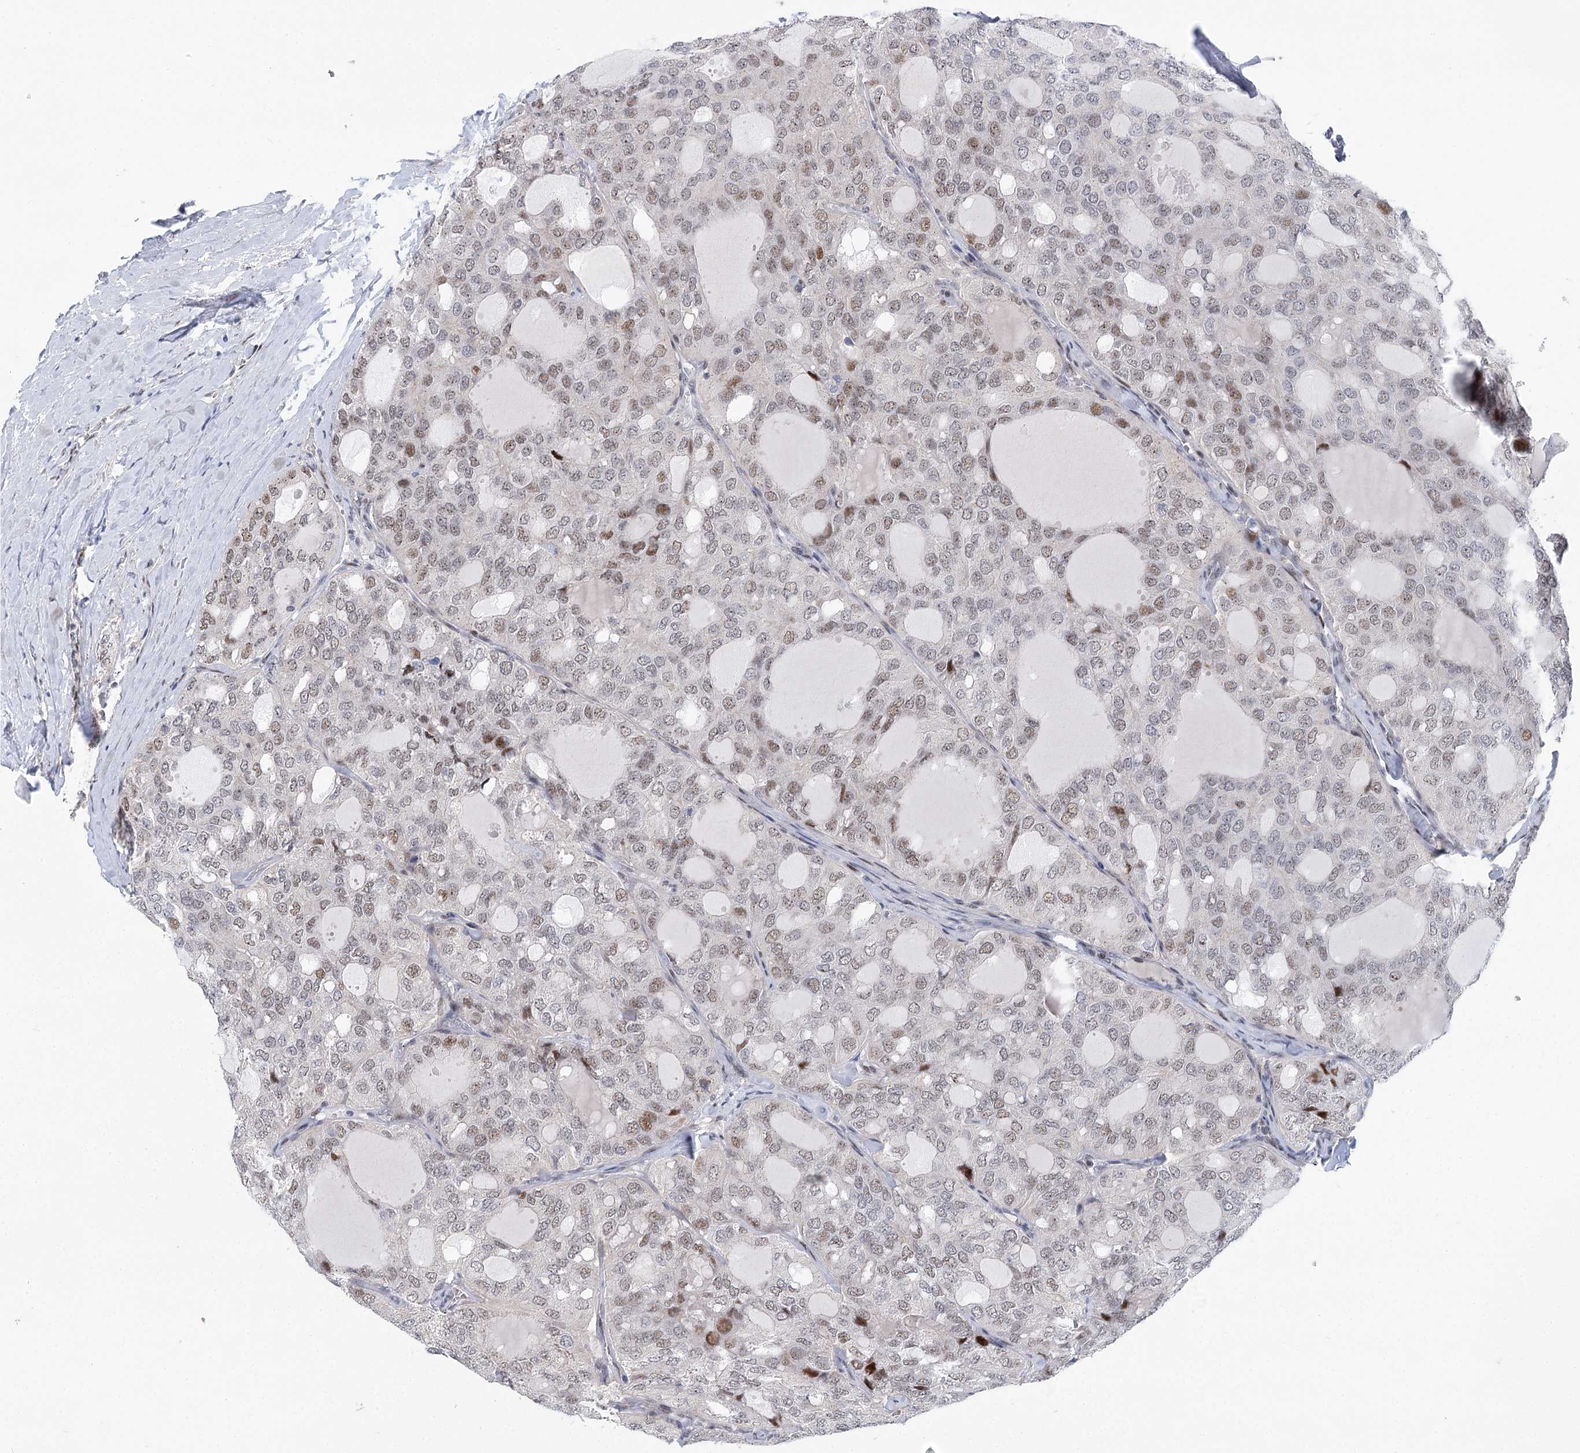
{"staining": {"intensity": "weak", "quantity": ">75%", "location": "nuclear"}, "tissue": "thyroid cancer", "cell_type": "Tumor cells", "image_type": "cancer", "snomed": [{"axis": "morphology", "description": "Follicular adenoma carcinoma, NOS"}, {"axis": "topography", "description": "Thyroid gland"}], "caption": "DAB (3,3'-diaminobenzidine) immunohistochemical staining of thyroid cancer (follicular adenoma carcinoma) exhibits weak nuclear protein staining in approximately >75% of tumor cells. The protein is shown in brown color, while the nuclei are stained blue.", "gene": "CAMTA1", "patient": {"sex": "male", "age": 75}}